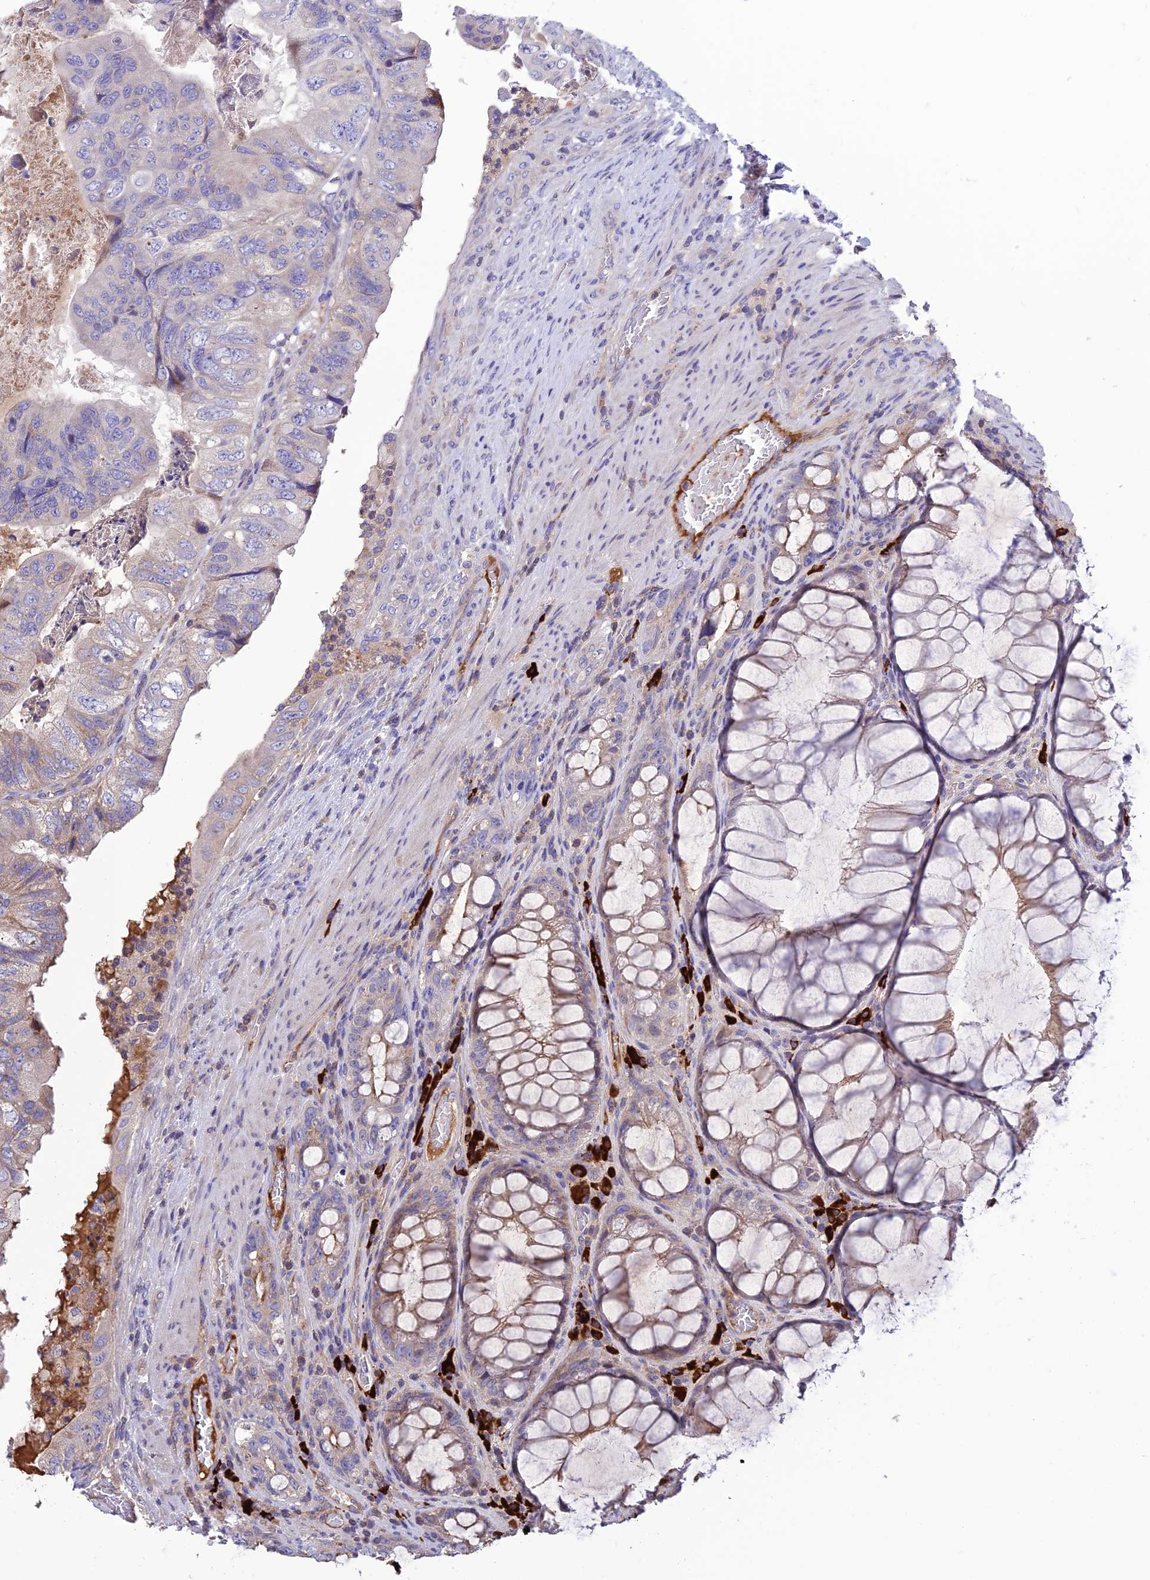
{"staining": {"intensity": "moderate", "quantity": "<25%", "location": "cytoplasmic/membranous"}, "tissue": "colorectal cancer", "cell_type": "Tumor cells", "image_type": "cancer", "snomed": [{"axis": "morphology", "description": "Adenocarcinoma, NOS"}, {"axis": "topography", "description": "Rectum"}], "caption": "This photomicrograph exhibits colorectal adenocarcinoma stained with immunohistochemistry to label a protein in brown. The cytoplasmic/membranous of tumor cells show moderate positivity for the protein. Nuclei are counter-stained blue.", "gene": "MIOS", "patient": {"sex": "male", "age": 63}}